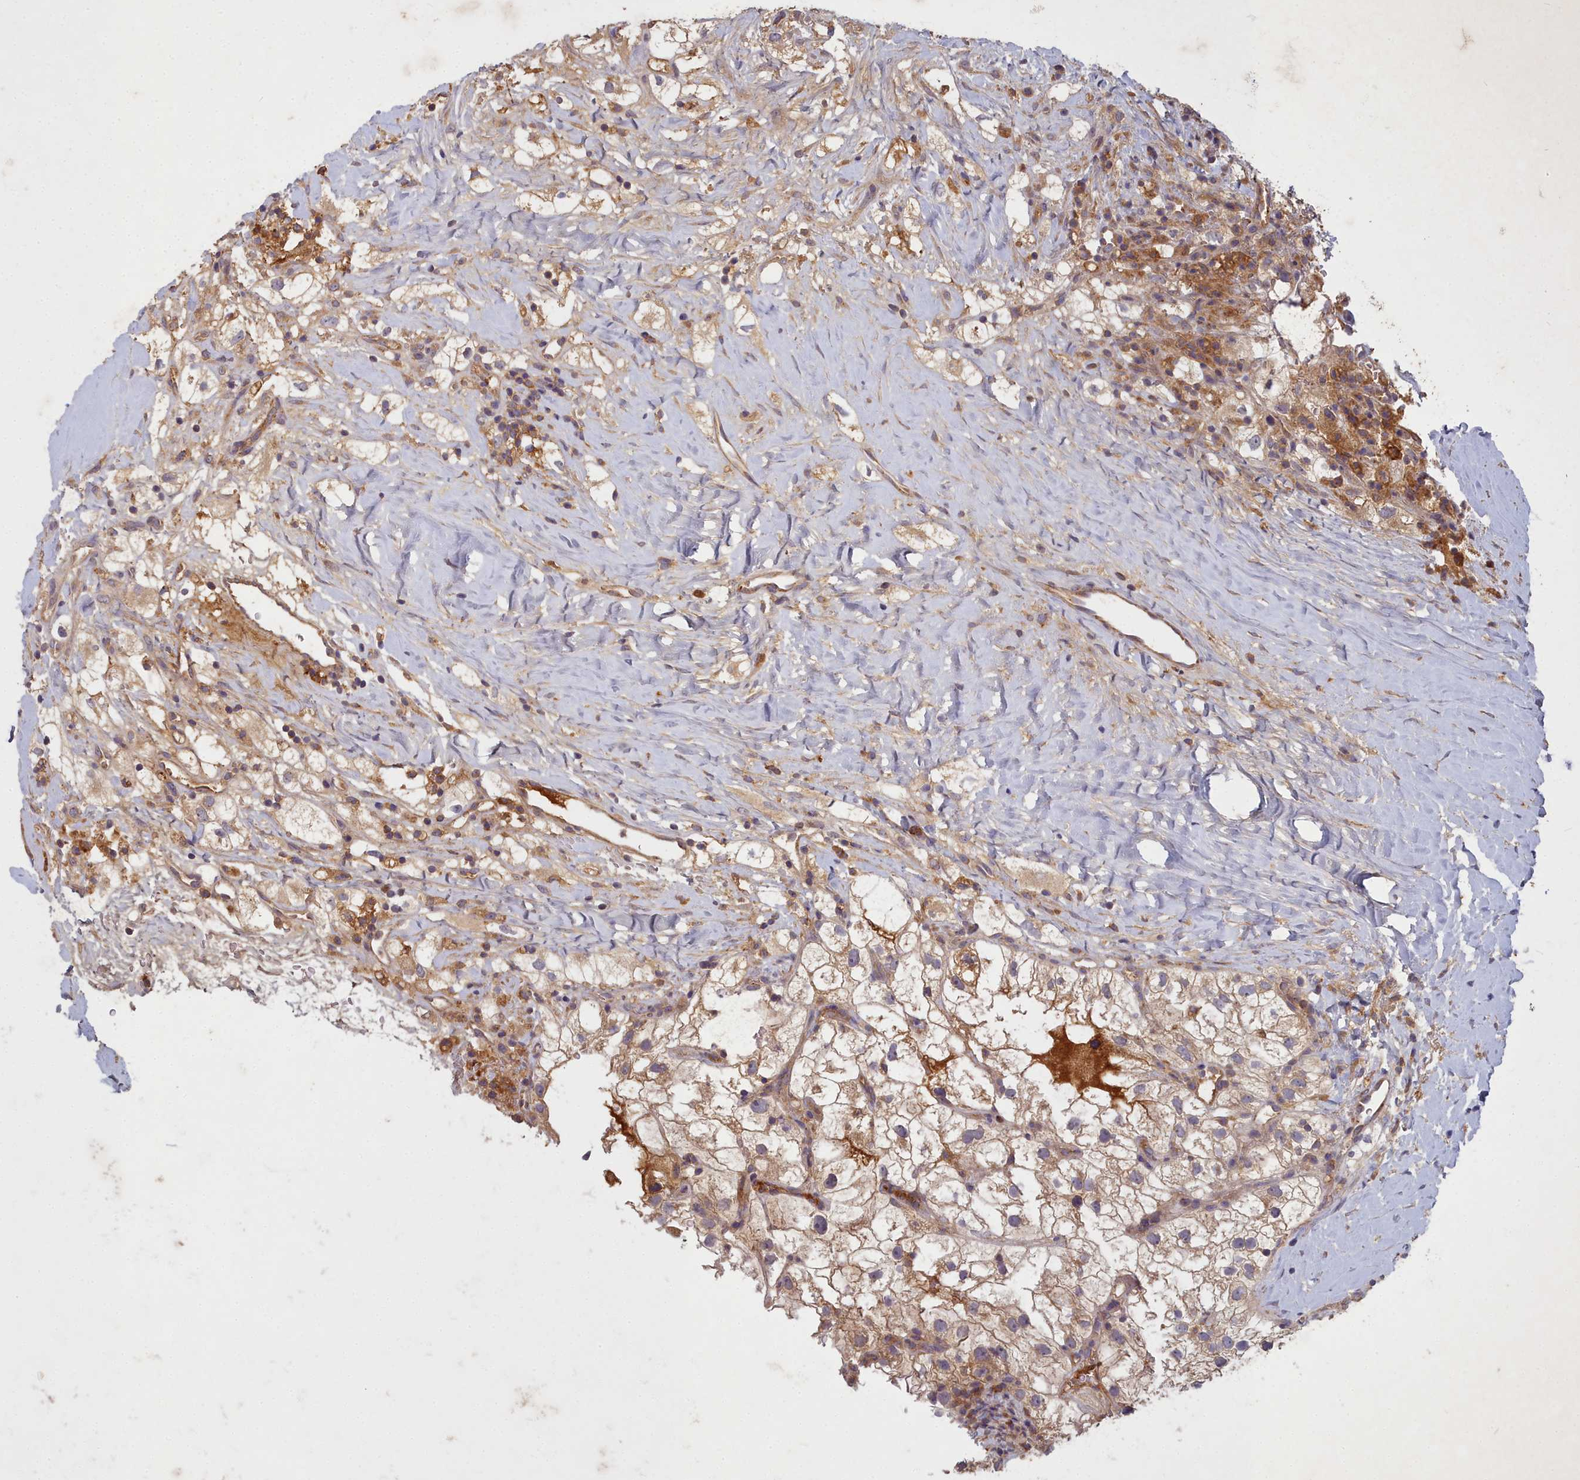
{"staining": {"intensity": "moderate", "quantity": "25%-75%", "location": "cytoplasmic/membranous"}, "tissue": "renal cancer", "cell_type": "Tumor cells", "image_type": "cancer", "snomed": [{"axis": "morphology", "description": "Adenocarcinoma, NOS"}, {"axis": "topography", "description": "Kidney"}], "caption": "Protein expression analysis of human renal cancer (adenocarcinoma) reveals moderate cytoplasmic/membranous positivity in about 25%-75% of tumor cells.", "gene": "CCDC167", "patient": {"sex": "male", "age": 59}}